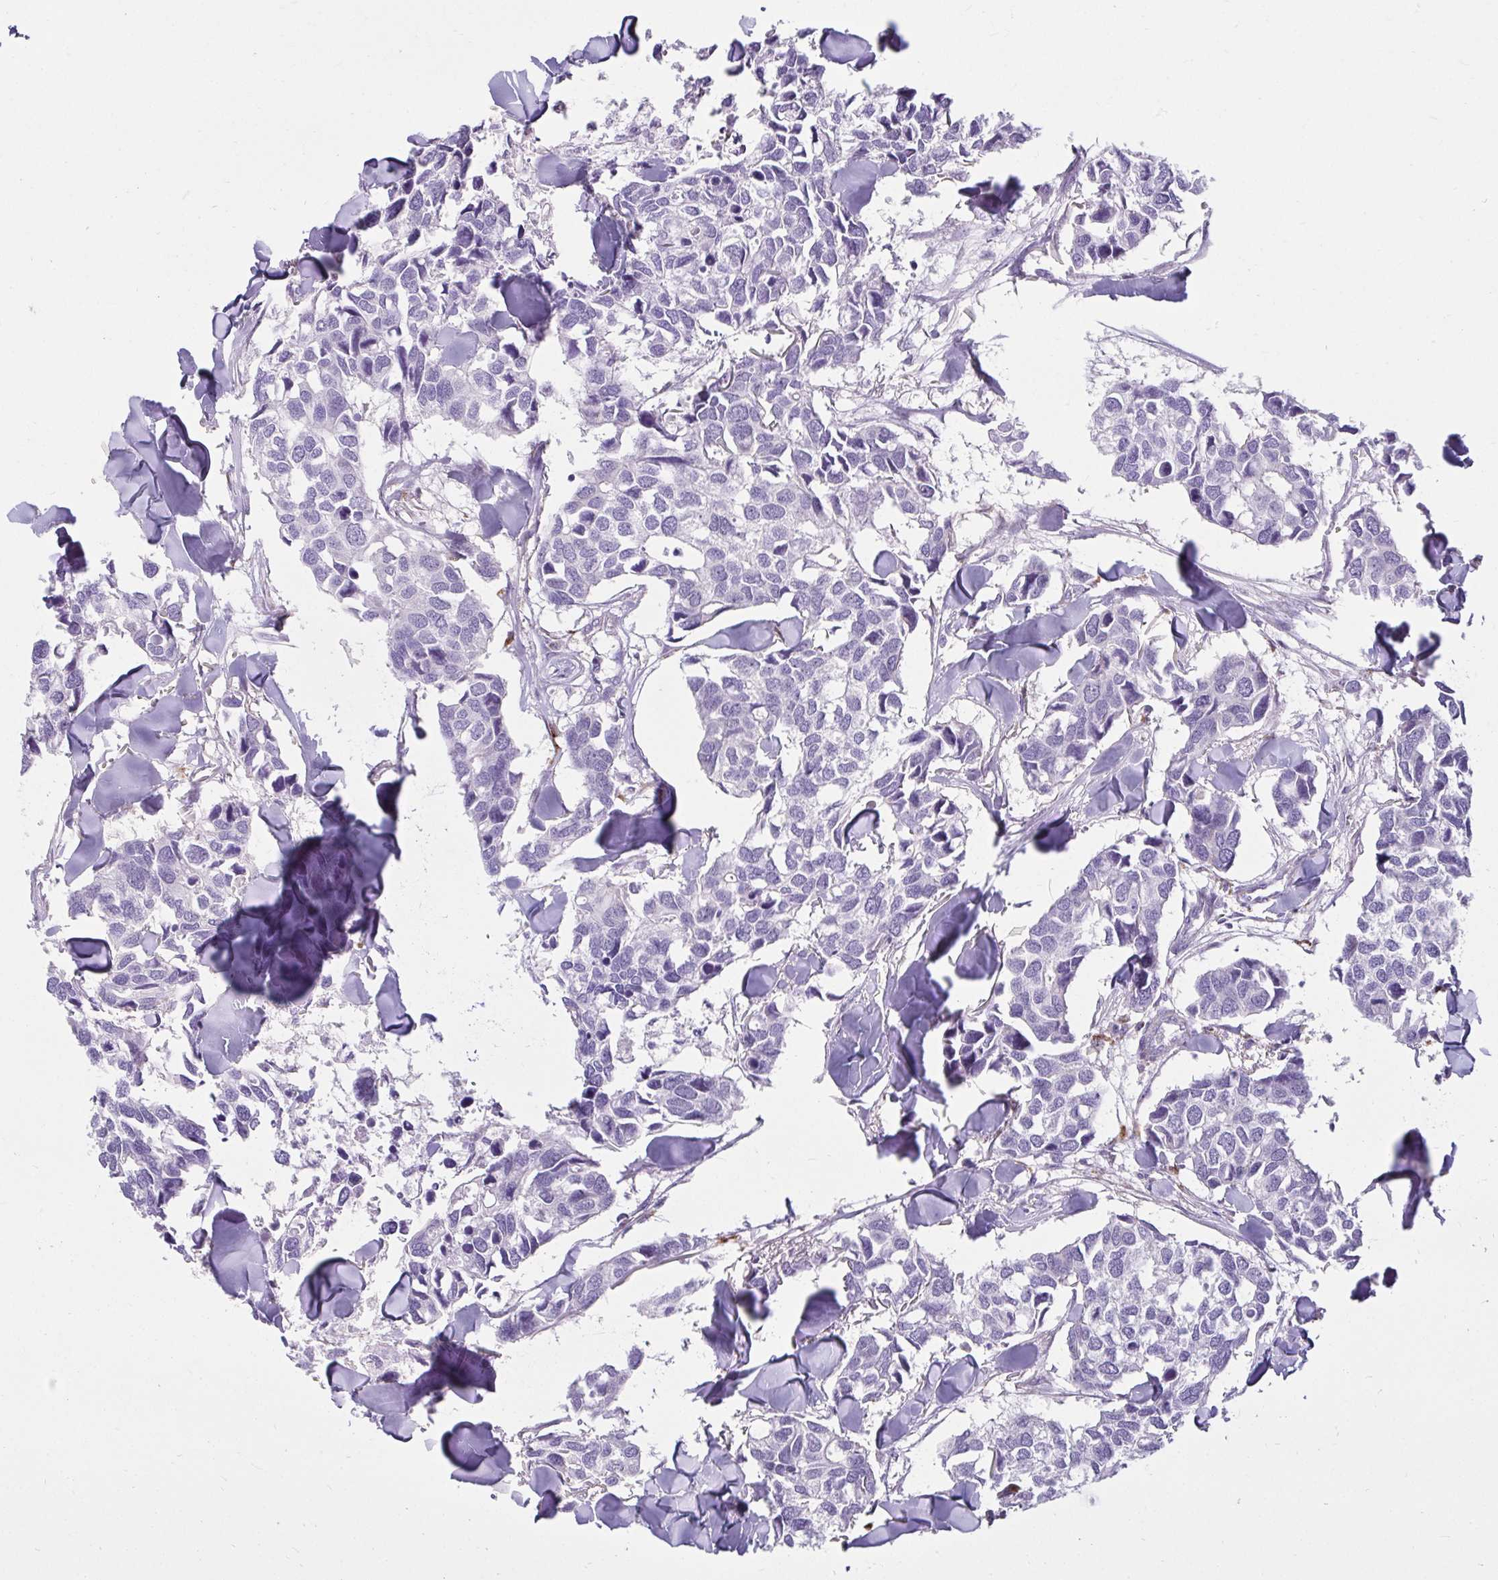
{"staining": {"intensity": "negative", "quantity": "none", "location": "none"}, "tissue": "breast cancer", "cell_type": "Tumor cells", "image_type": "cancer", "snomed": [{"axis": "morphology", "description": "Duct carcinoma"}, {"axis": "topography", "description": "Breast"}], "caption": "IHC of human breast infiltrating ductal carcinoma displays no expression in tumor cells.", "gene": "CTSZ", "patient": {"sex": "female", "age": 83}}